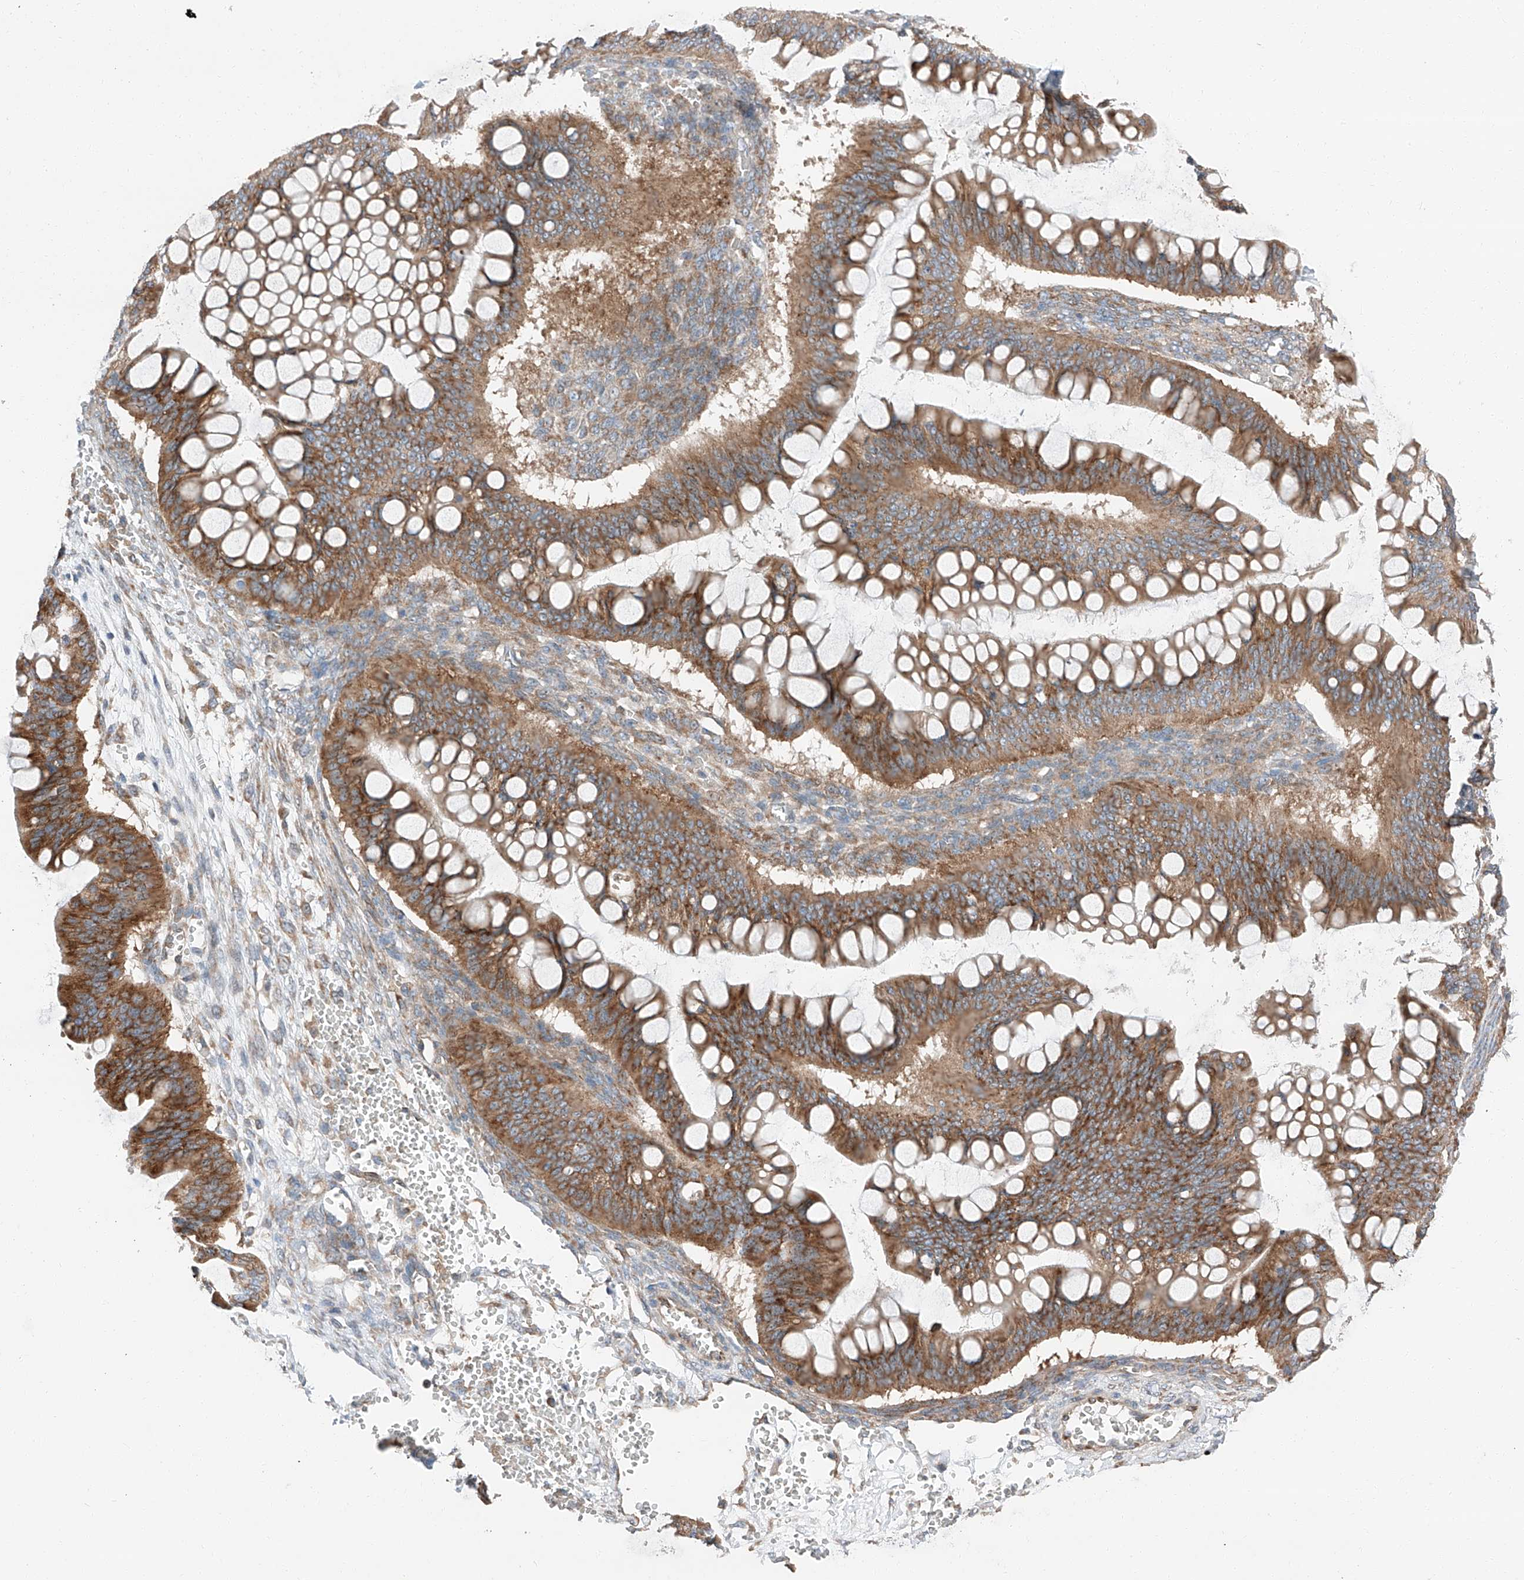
{"staining": {"intensity": "moderate", "quantity": ">75%", "location": "cytoplasmic/membranous"}, "tissue": "ovarian cancer", "cell_type": "Tumor cells", "image_type": "cancer", "snomed": [{"axis": "morphology", "description": "Cystadenocarcinoma, mucinous, NOS"}, {"axis": "topography", "description": "Ovary"}], "caption": "A medium amount of moderate cytoplasmic/membranous expression is present in about >75% of tumor cells in ovarian cancer (mucinous cystadenocarcinoma) tissue.", "gene": "ZC3H15", "patient": {"sex": "female", "age": 73}}